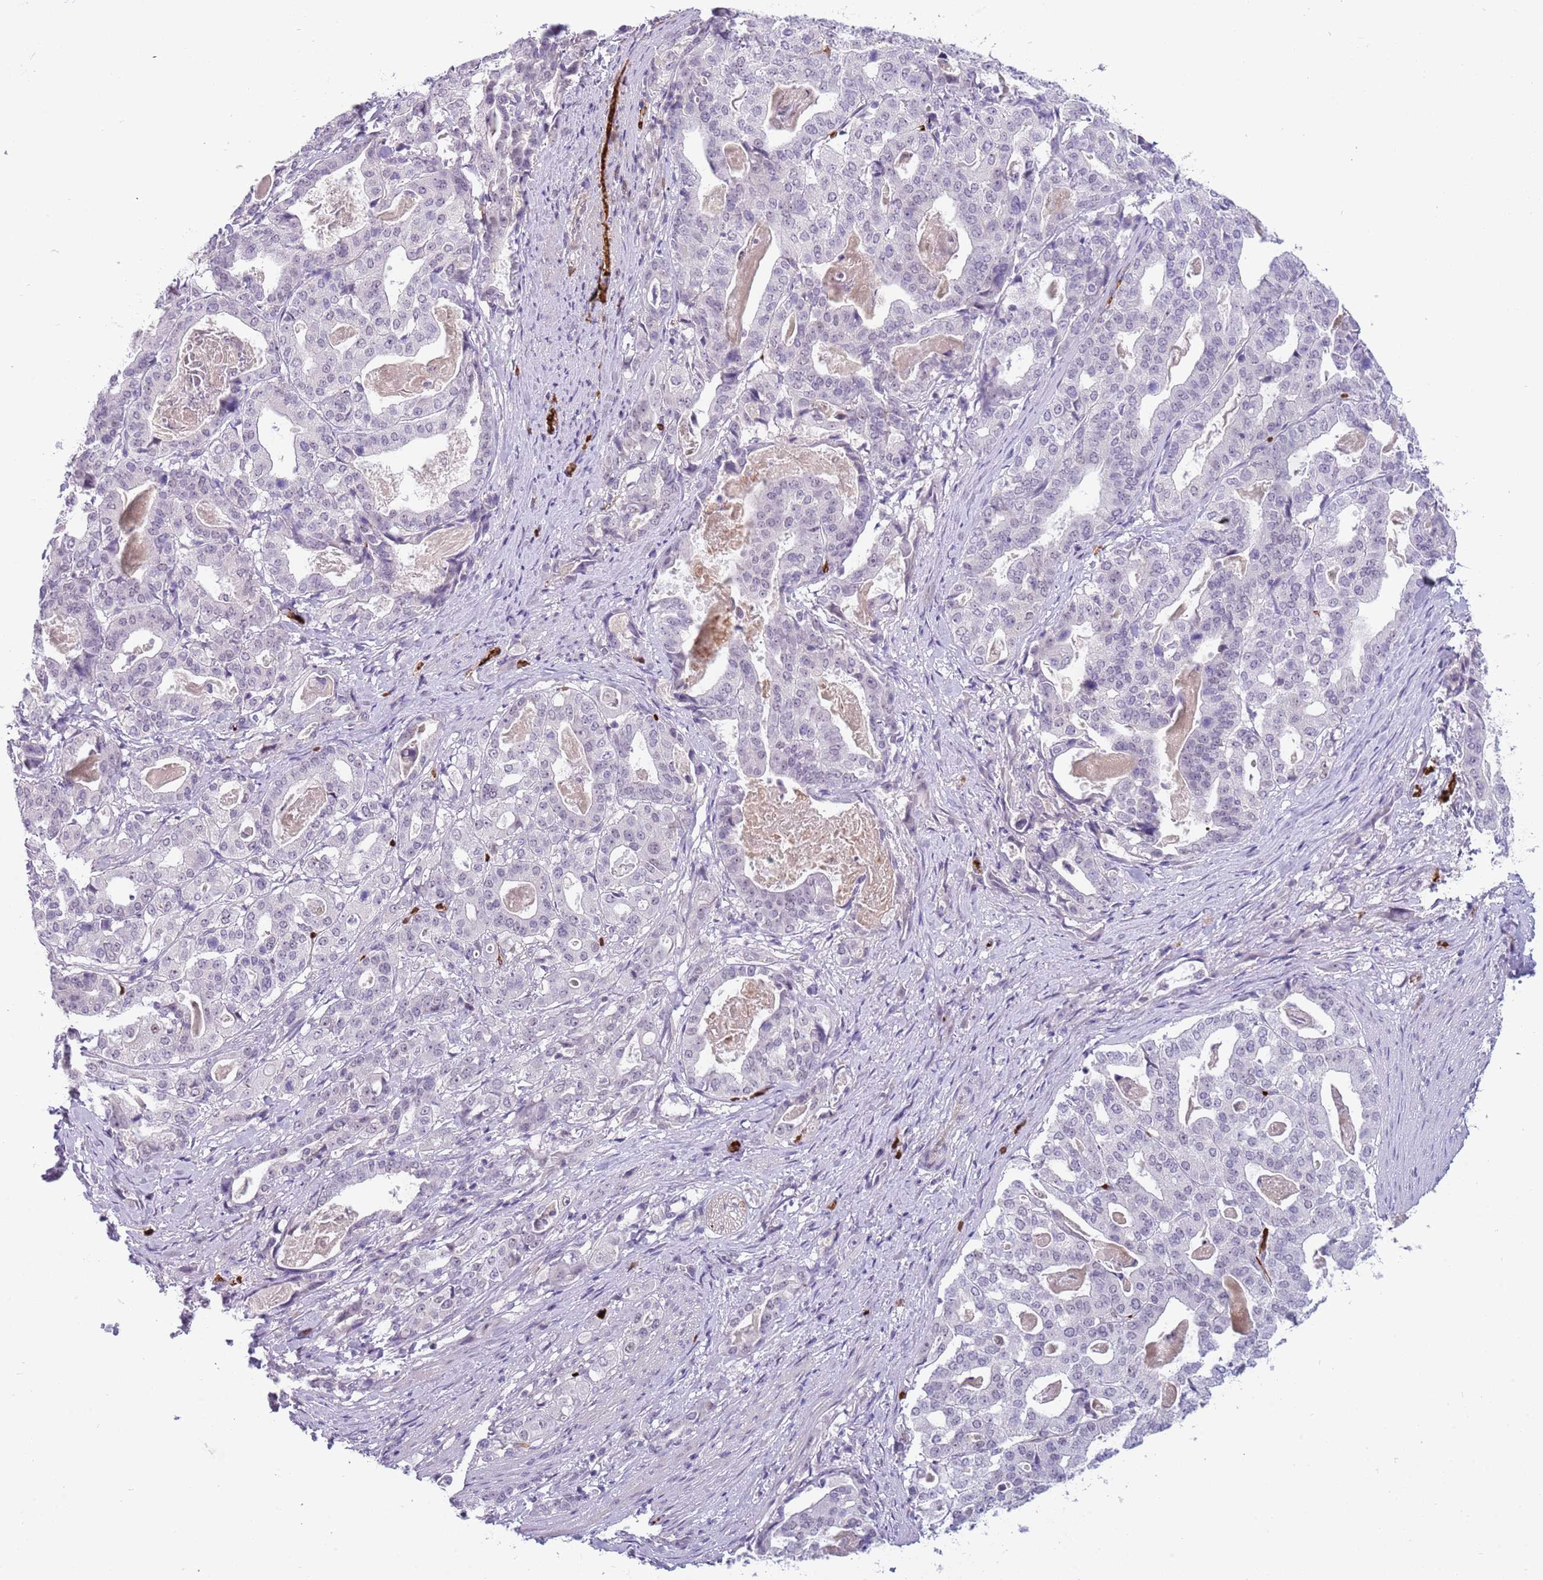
{"staining": {"intensity": "negative", "quantity": "none", "location": "none"}, "tissue": "stomach cancer", "cell_type": "Tumor cells", "image_type": "cancer", "snomed": [{"axis": "morphology", "description": "Adenocarcinoma, NOS"}, {"axis": "topography", "description": "Stomach"}], "caption": "High power microscopy image of an immunohistochemistry (IHC) micrograph of stomach cancer, revealing no significant positivity in tumor cells.", "gene": "LYPD6B", "patient": {"sex": "male", "age": 48}}